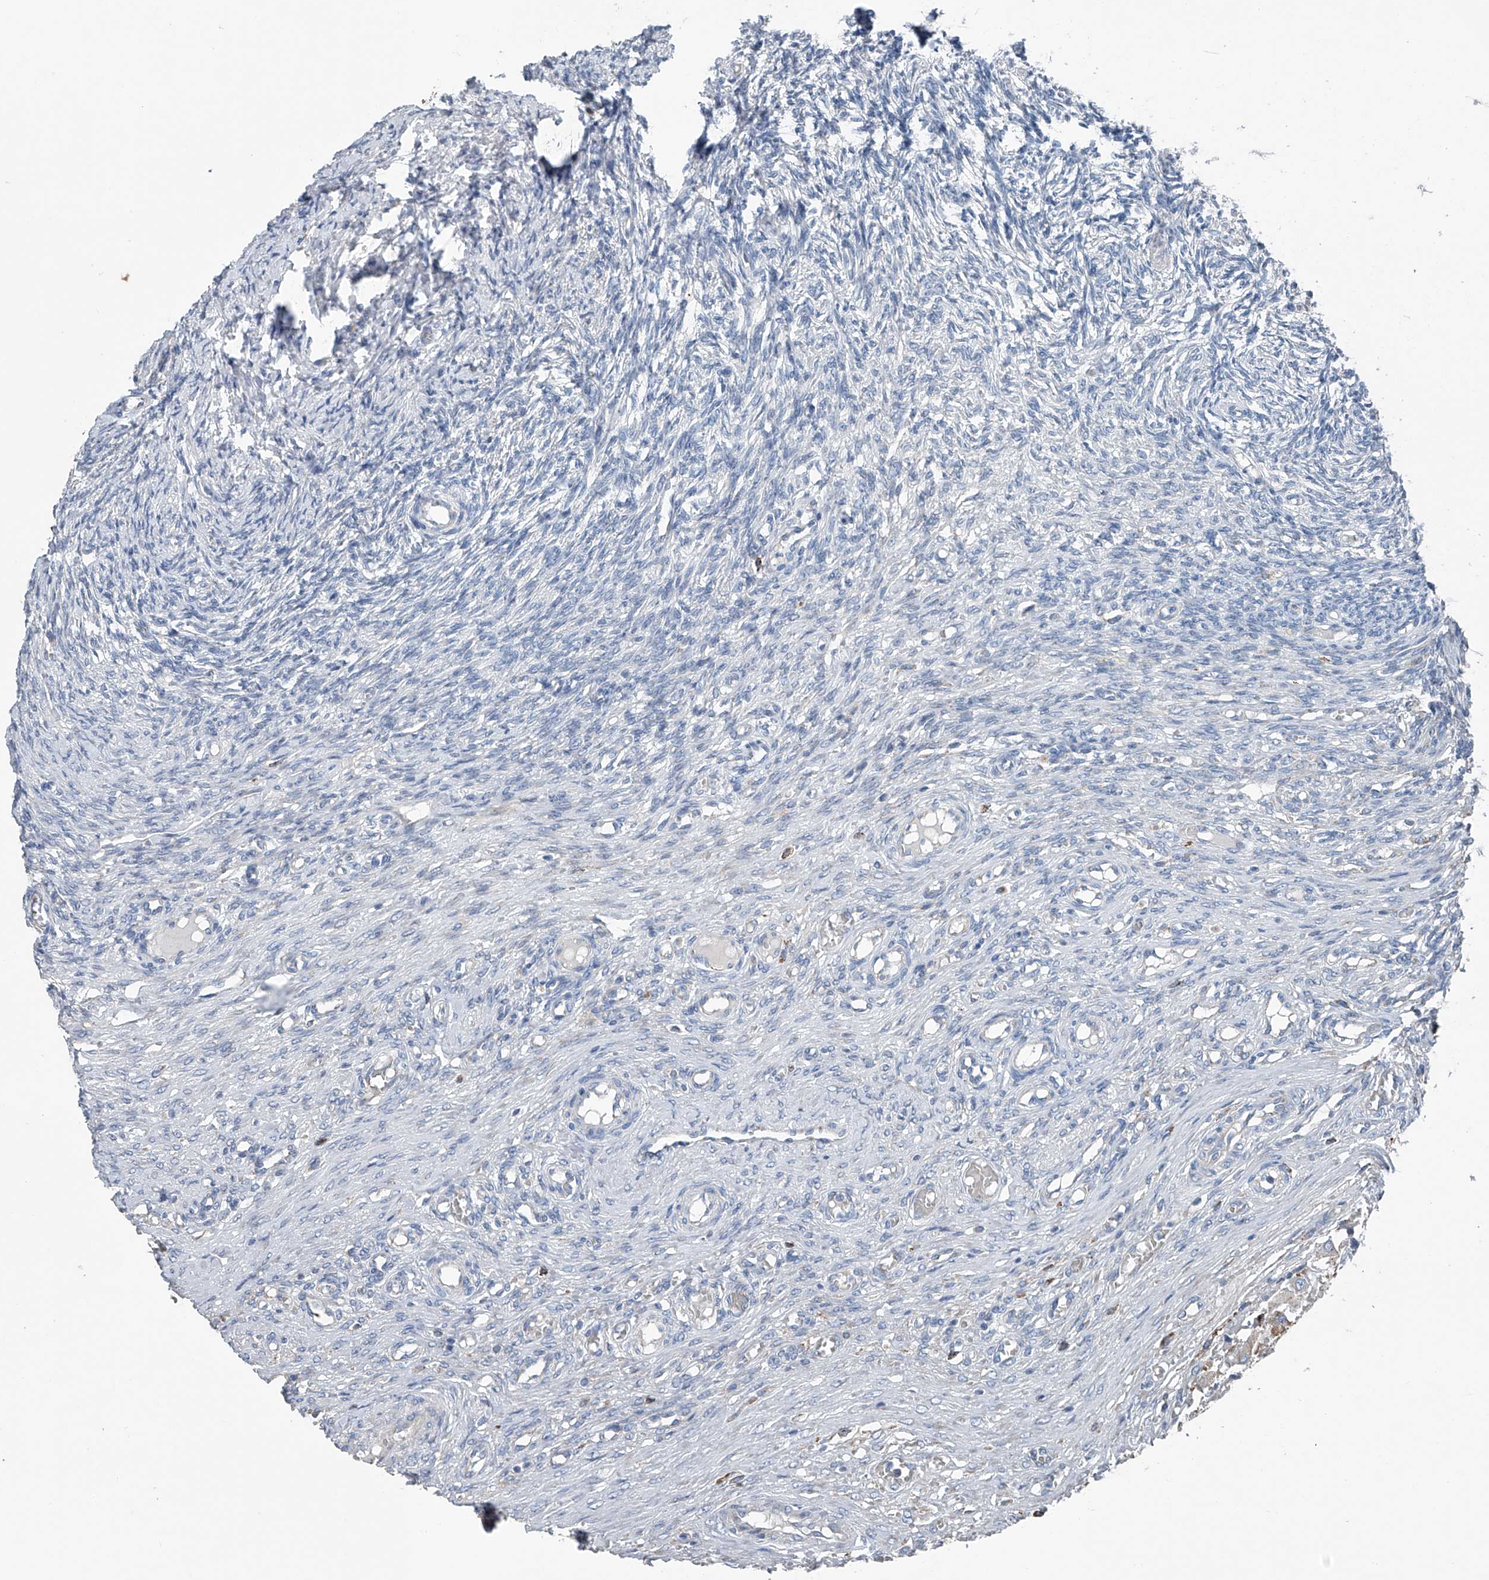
{"staining": {"intensity": "negative", "quantity": "none", "location": "none"}, "tissue": "ovary", "cell_type": "Follicle cells", "image_type": "normal", "snomed": [{"axis": "morphology", "description": "Adenocarcinoma, NOS"}, {"axis": "topography", "description": "Endometrium"}], "caption": "DAB immunohistochemical staining of normal human ovary shows no significant staining in follicle cells.", "gene": "ZNF772", "patient": {"sex": "female", "age": 32}}